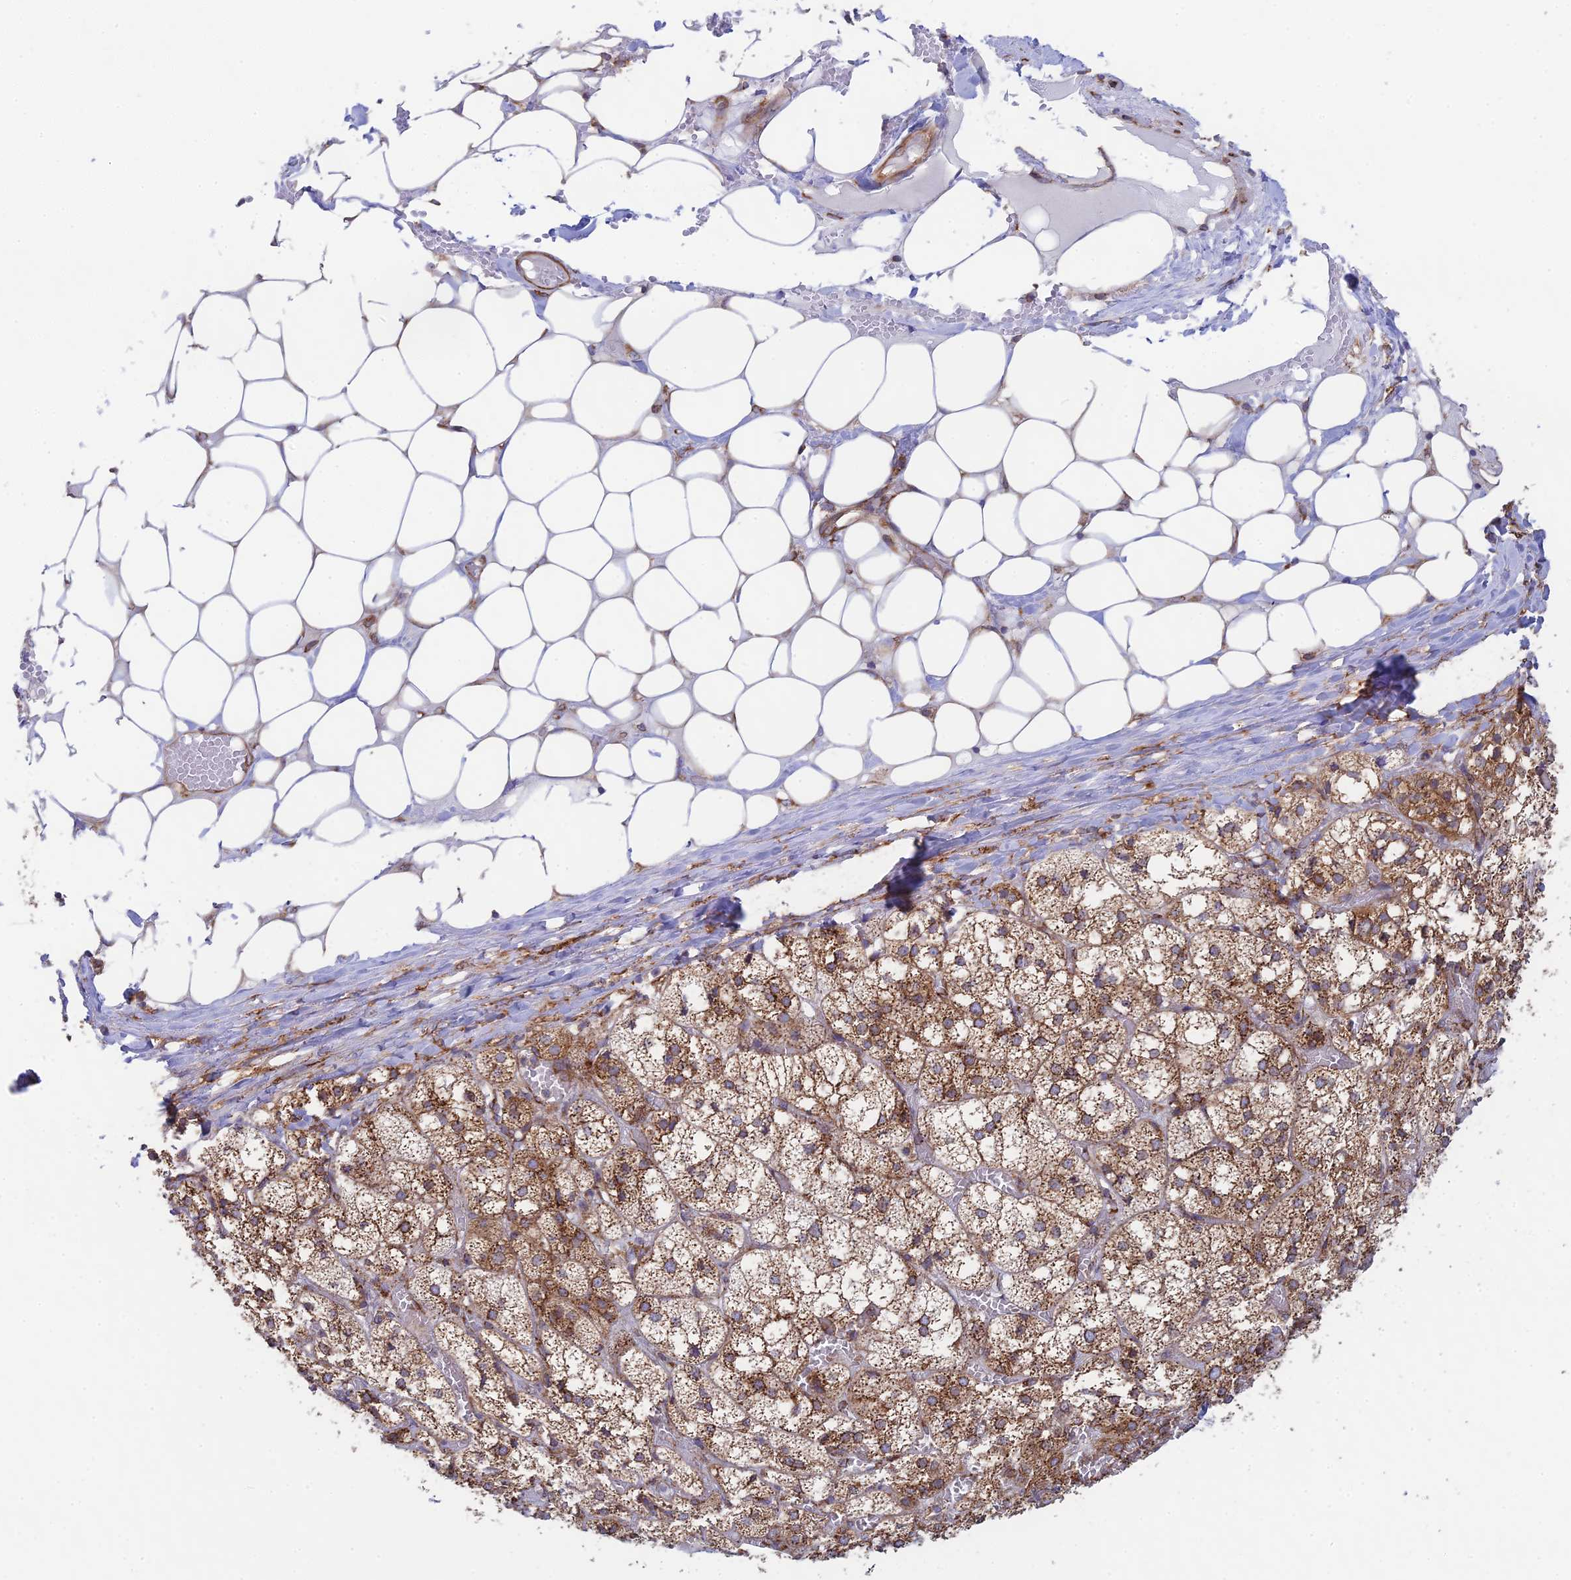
{"staining": {"intensity": "moderate", "quantity": ">75%", "location": "cytoplasmic/membranous"}, "tissue": "adrenal gland", "cell_type": "Glandular cells", "image_type": "normal", "snomed": [{"axis": "morphology", "description": "Normal tissue, NOS"}, {"axis": "topography", "description": "Adrenal gland"}], "caption": "Immunohistochemical staining of normal human adrenal gland exhibits medium levels of moderate cytoplasmic/membranous staining in approximately >75% of glandular cells.", "gene": "CCDC69", "patient": {"sex": "female", "age": 61}}